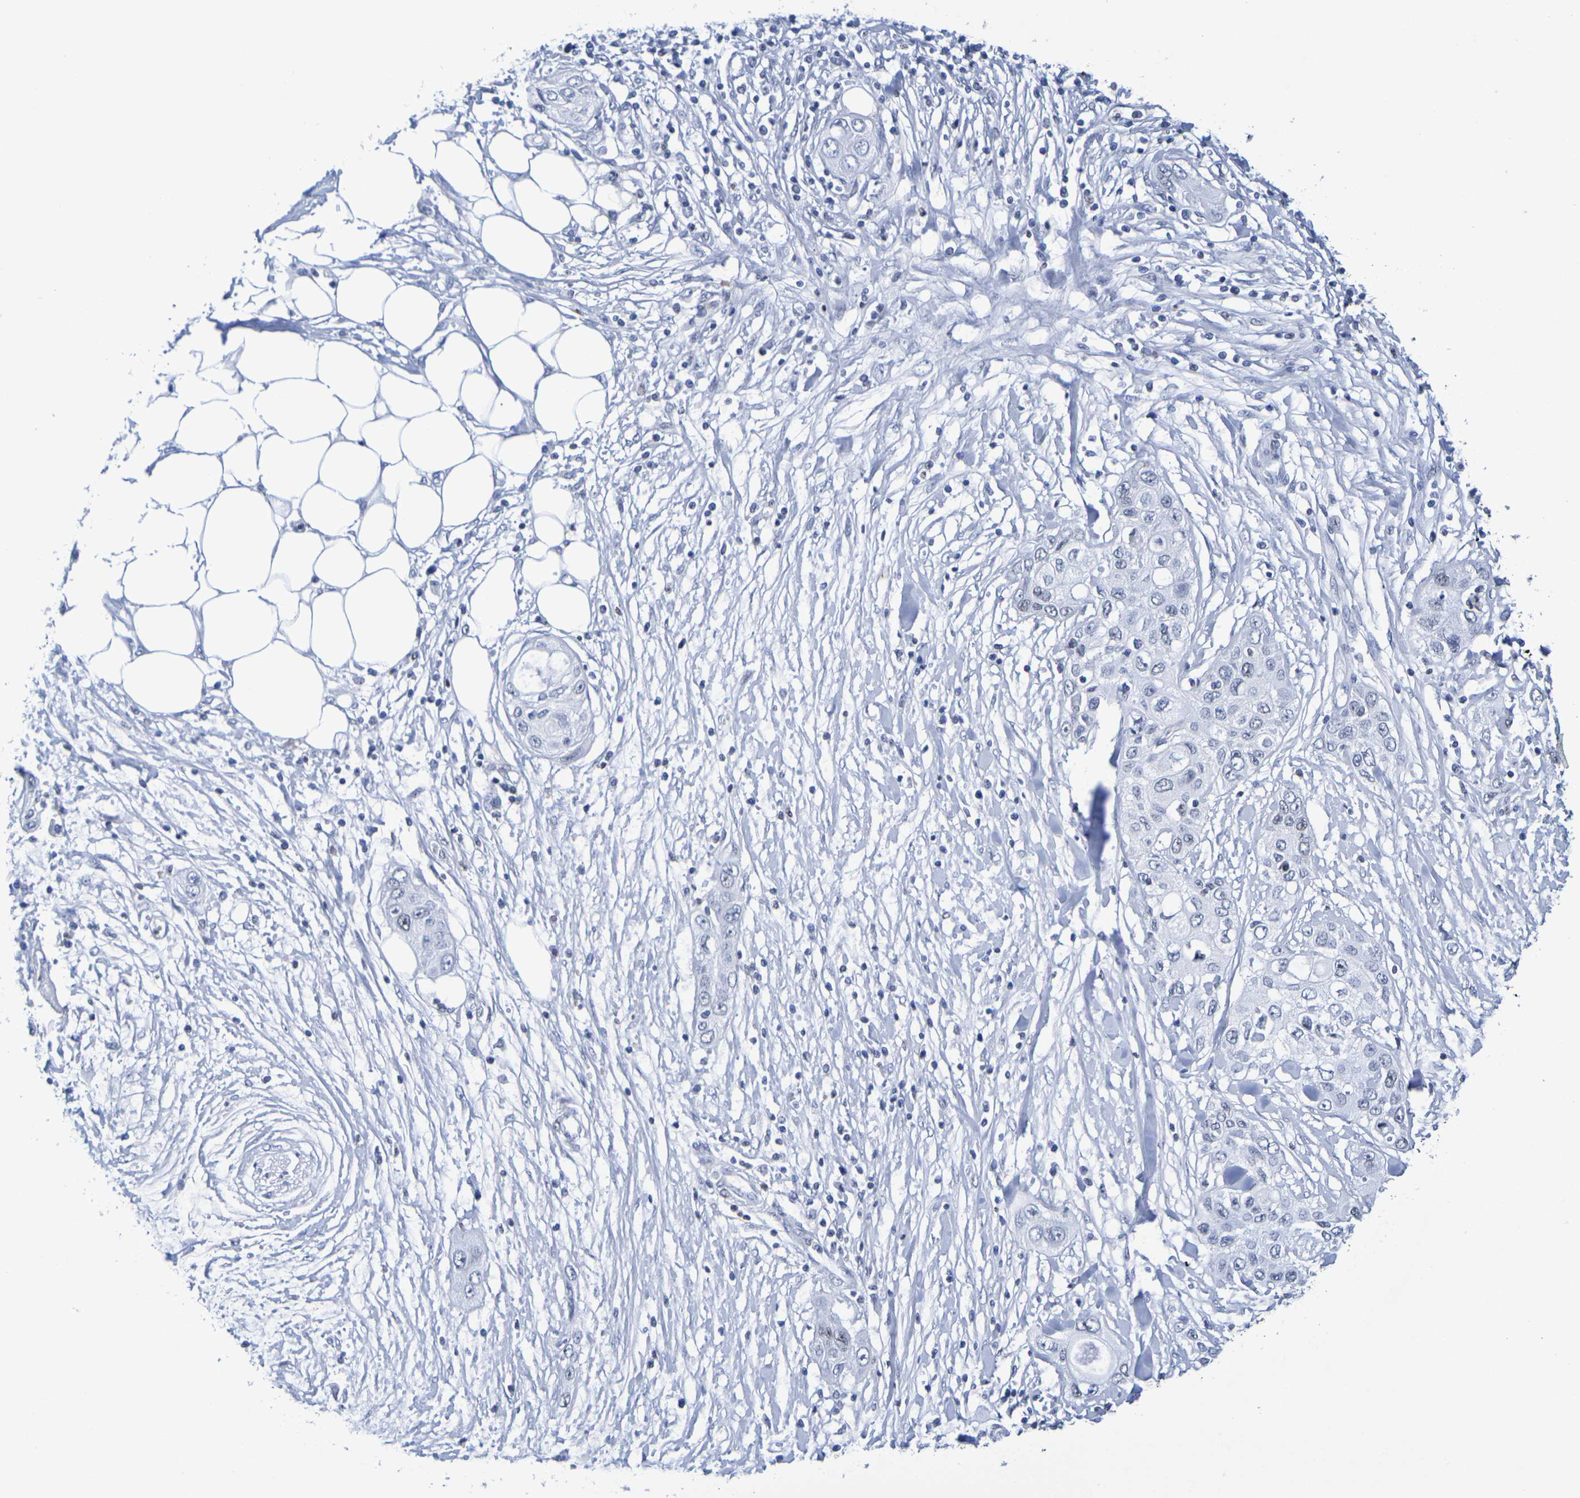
{"staining": {"intensity": "negative", "quantity": "none", "location": "none"}, "tissue": "pancreatic cancer", "cell_type": "Tumor cells", "image_type": "cancer", "snomed": [{"axis": "morphology", "description": "Adenocarcinoma, NOS"}, {"axis": "topography", "description": "Pancreas"}], "caption": "Immunohistochemistry (IHC) of human pancreatic adenocarcinoma displays no positivity in tumor cells.", "gene": "H1-5", "patient": {"sex": "female", "age": 70}}